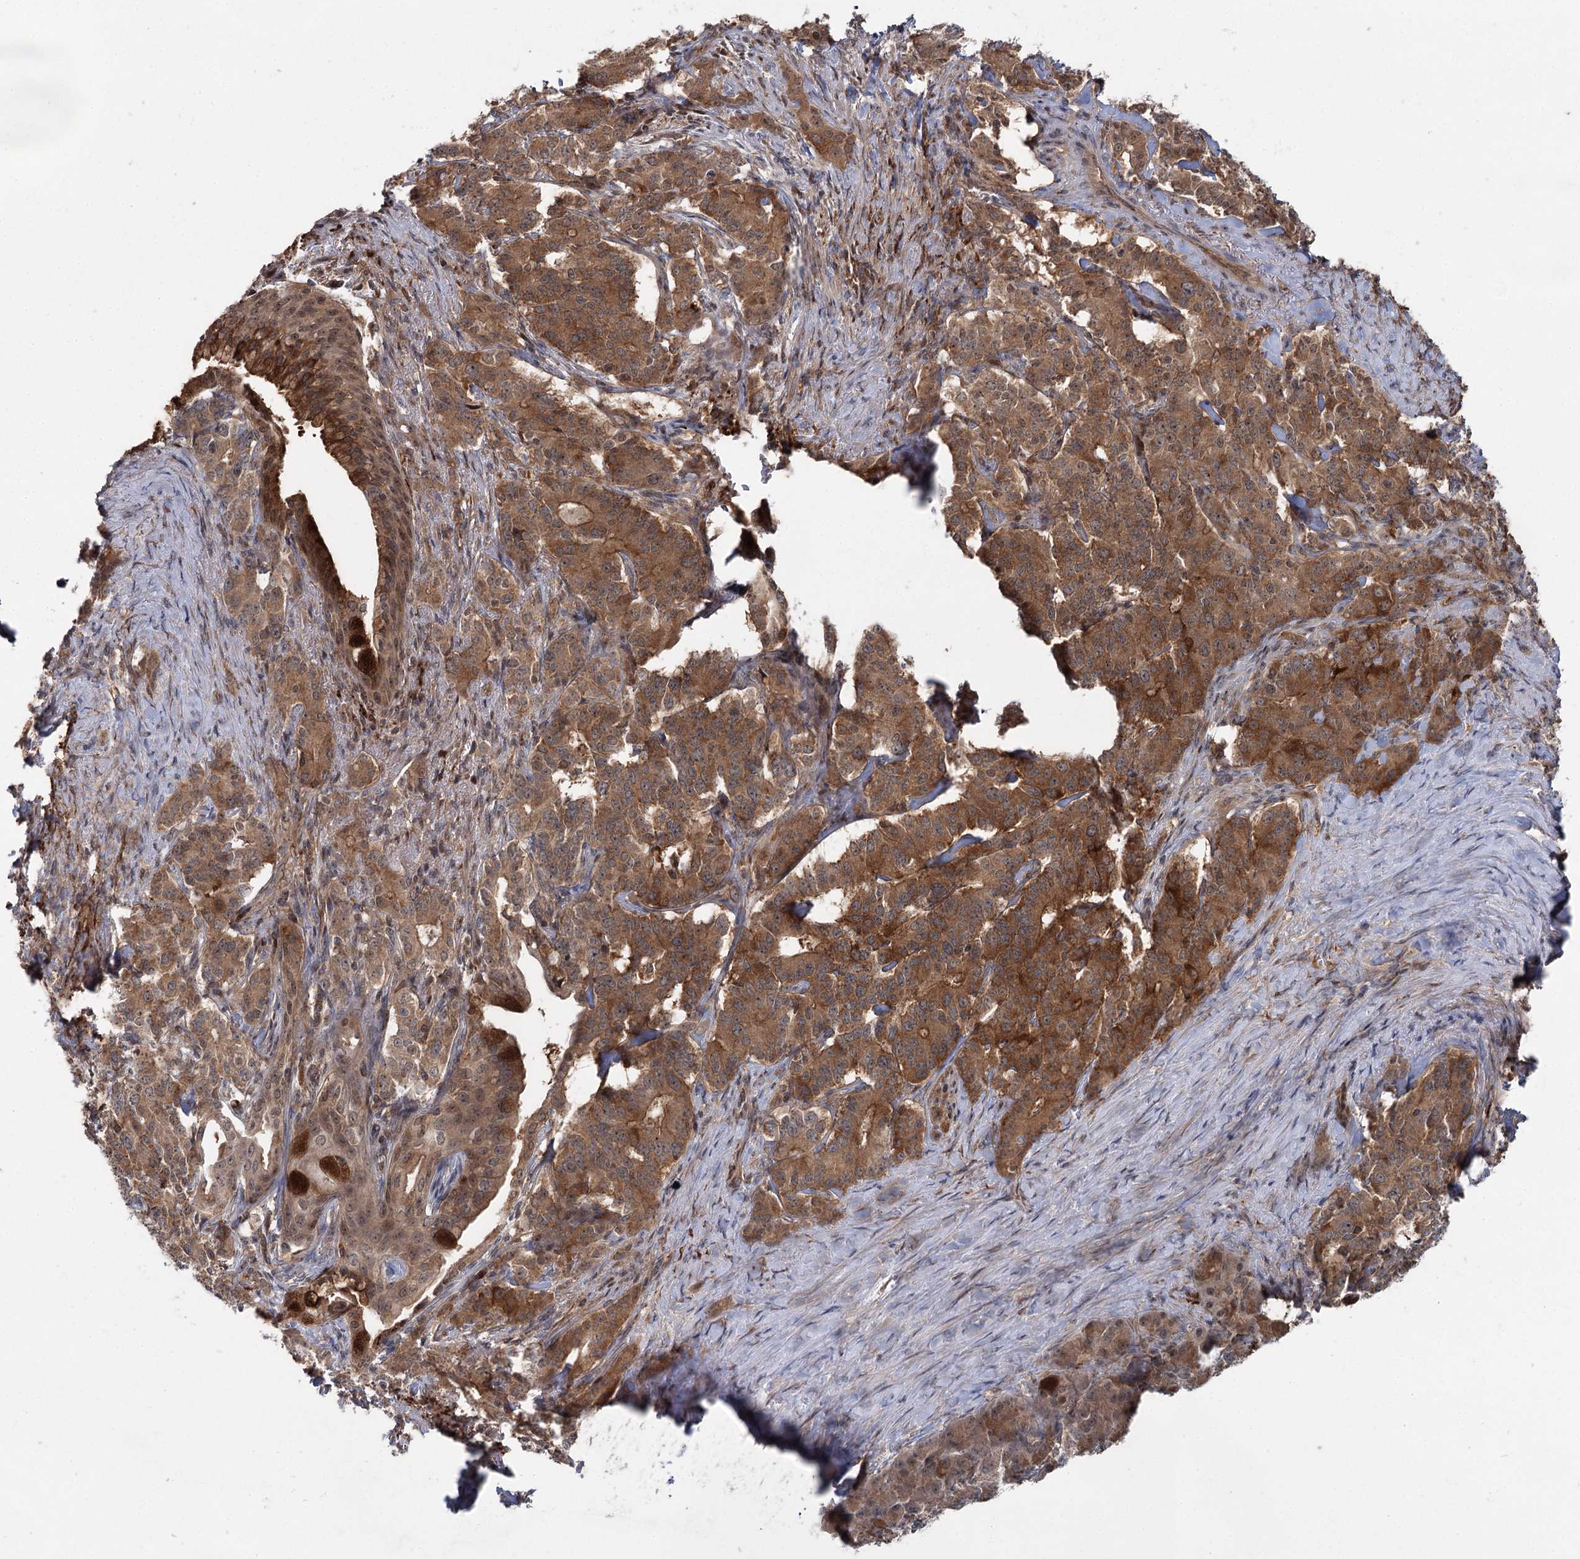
{"staining": {"intensity": "moderate", "quantity": ">75%", "location": "cytoplasmic/membranous"}, "tissue": "pancreatic cancer", "cell_type": "Tumor cells", "image_type": "cancer", "snomed": [{"axis": "morphology", "description": "Adenocarcinoma, NOS"}, {"axis": "topography", "description": "Pancreas"}], "caption": "Immunohistochemical staining of human pancreatic adenocarcinoma displays medium levels of moderate cytoplasmic/membranous expression in about >75% of tumor cells.", "gene": "WDR44", "patient": {"sex": "female", "age": 74}}